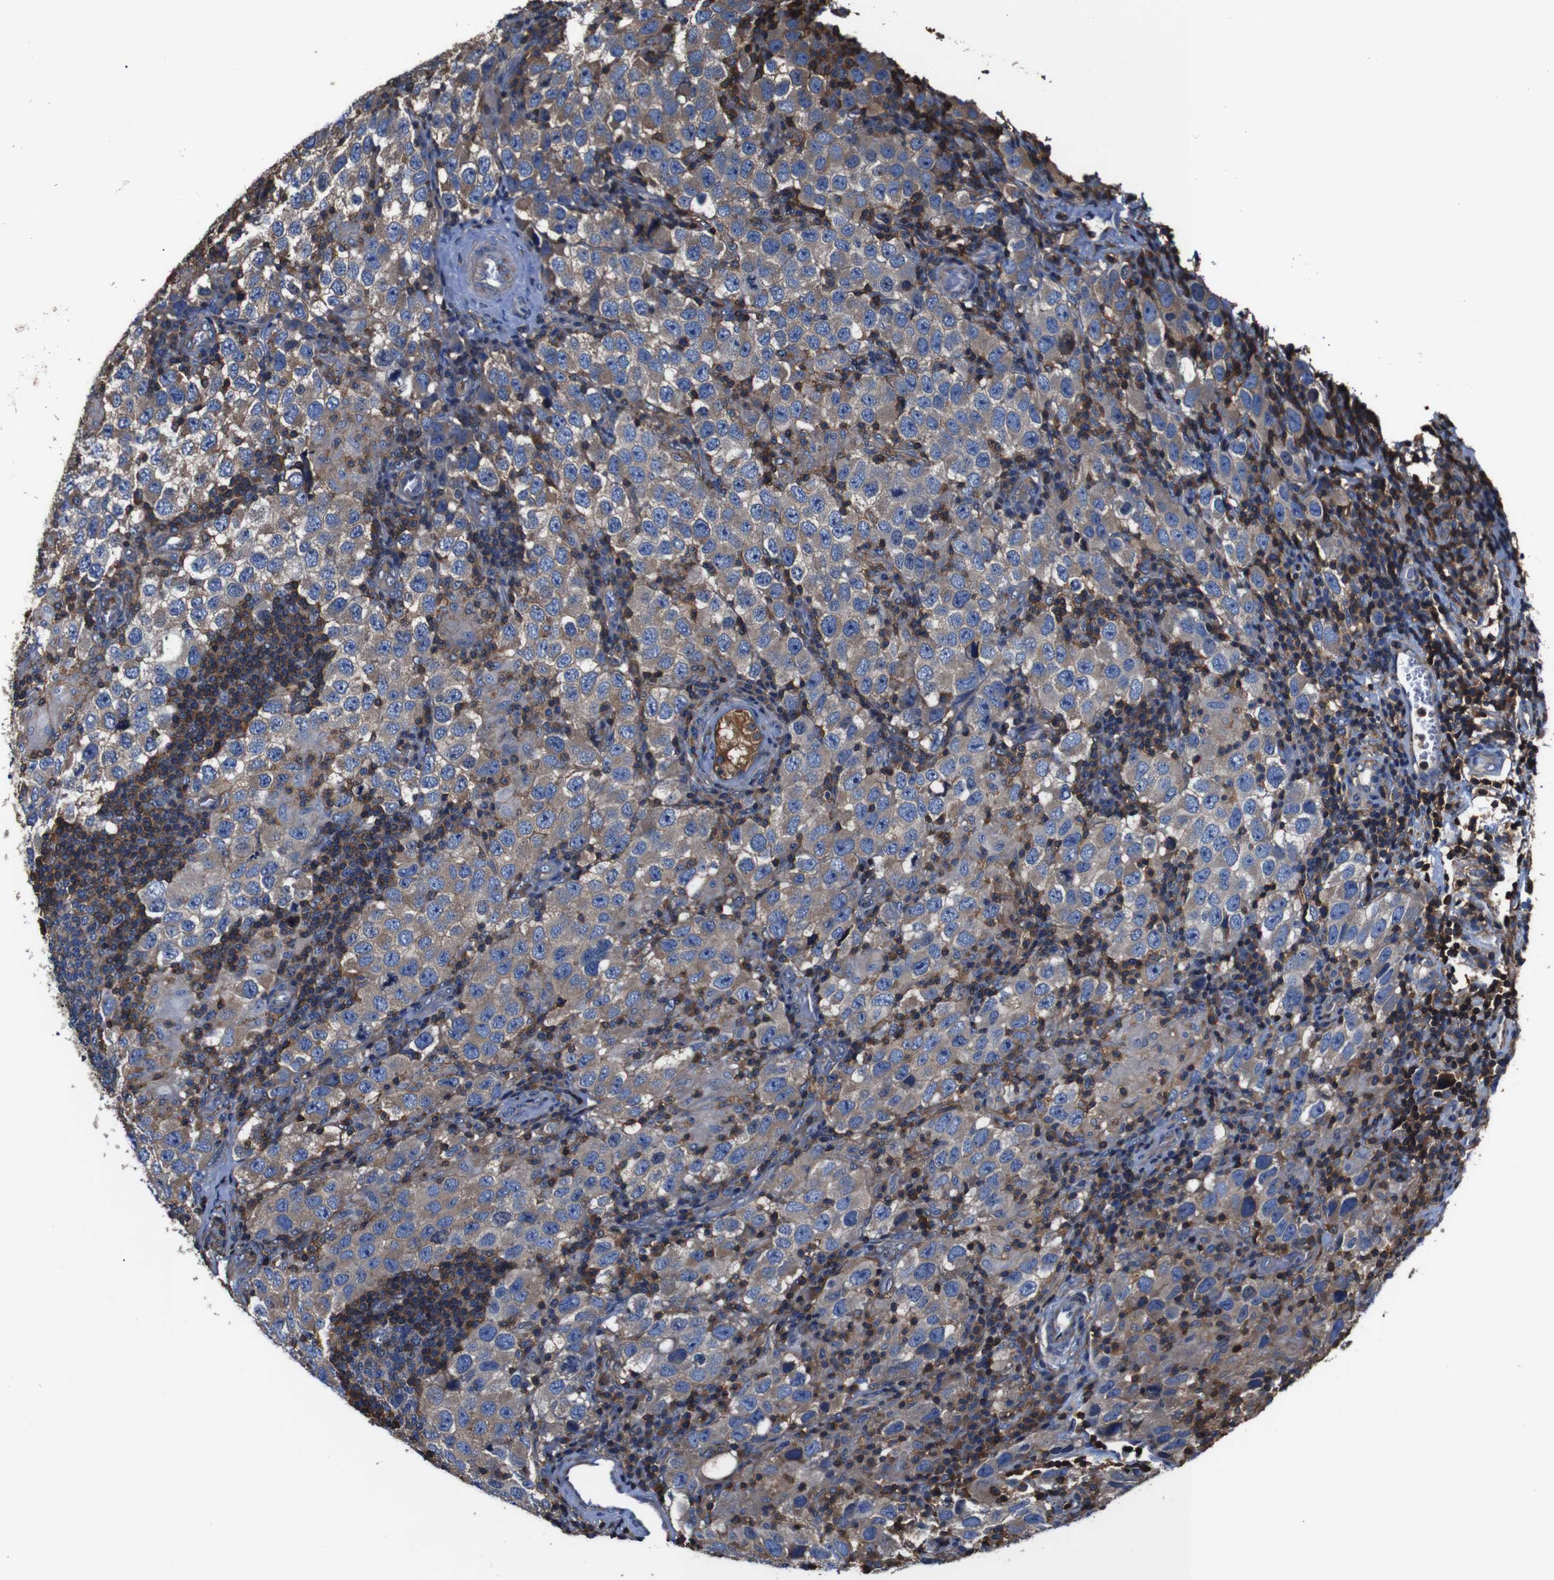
{"staining": {"intensity": "weak", "quantity": ">75%", "location": "cytoplasmic/membranous"}, "tissue": "testis cancer", "cell_type": "Tumor cells", "image_type": "cancer", "snomed": [{"axis": "morphology", "description": "Carcinoma, Embryonal, NOS"}, {"axis": "topography", "description": "Testis"}], "caption": "DAB (3,3'-diaminobenzidine) immunohistochemical staining of human testis embryonal carcinoma demonstrates weak cytoplasmic/membranous protein staining in approximately >75% of tumor cells.", "gene": "PI4KA", "patient": {"sex": "male", "age": 21}}